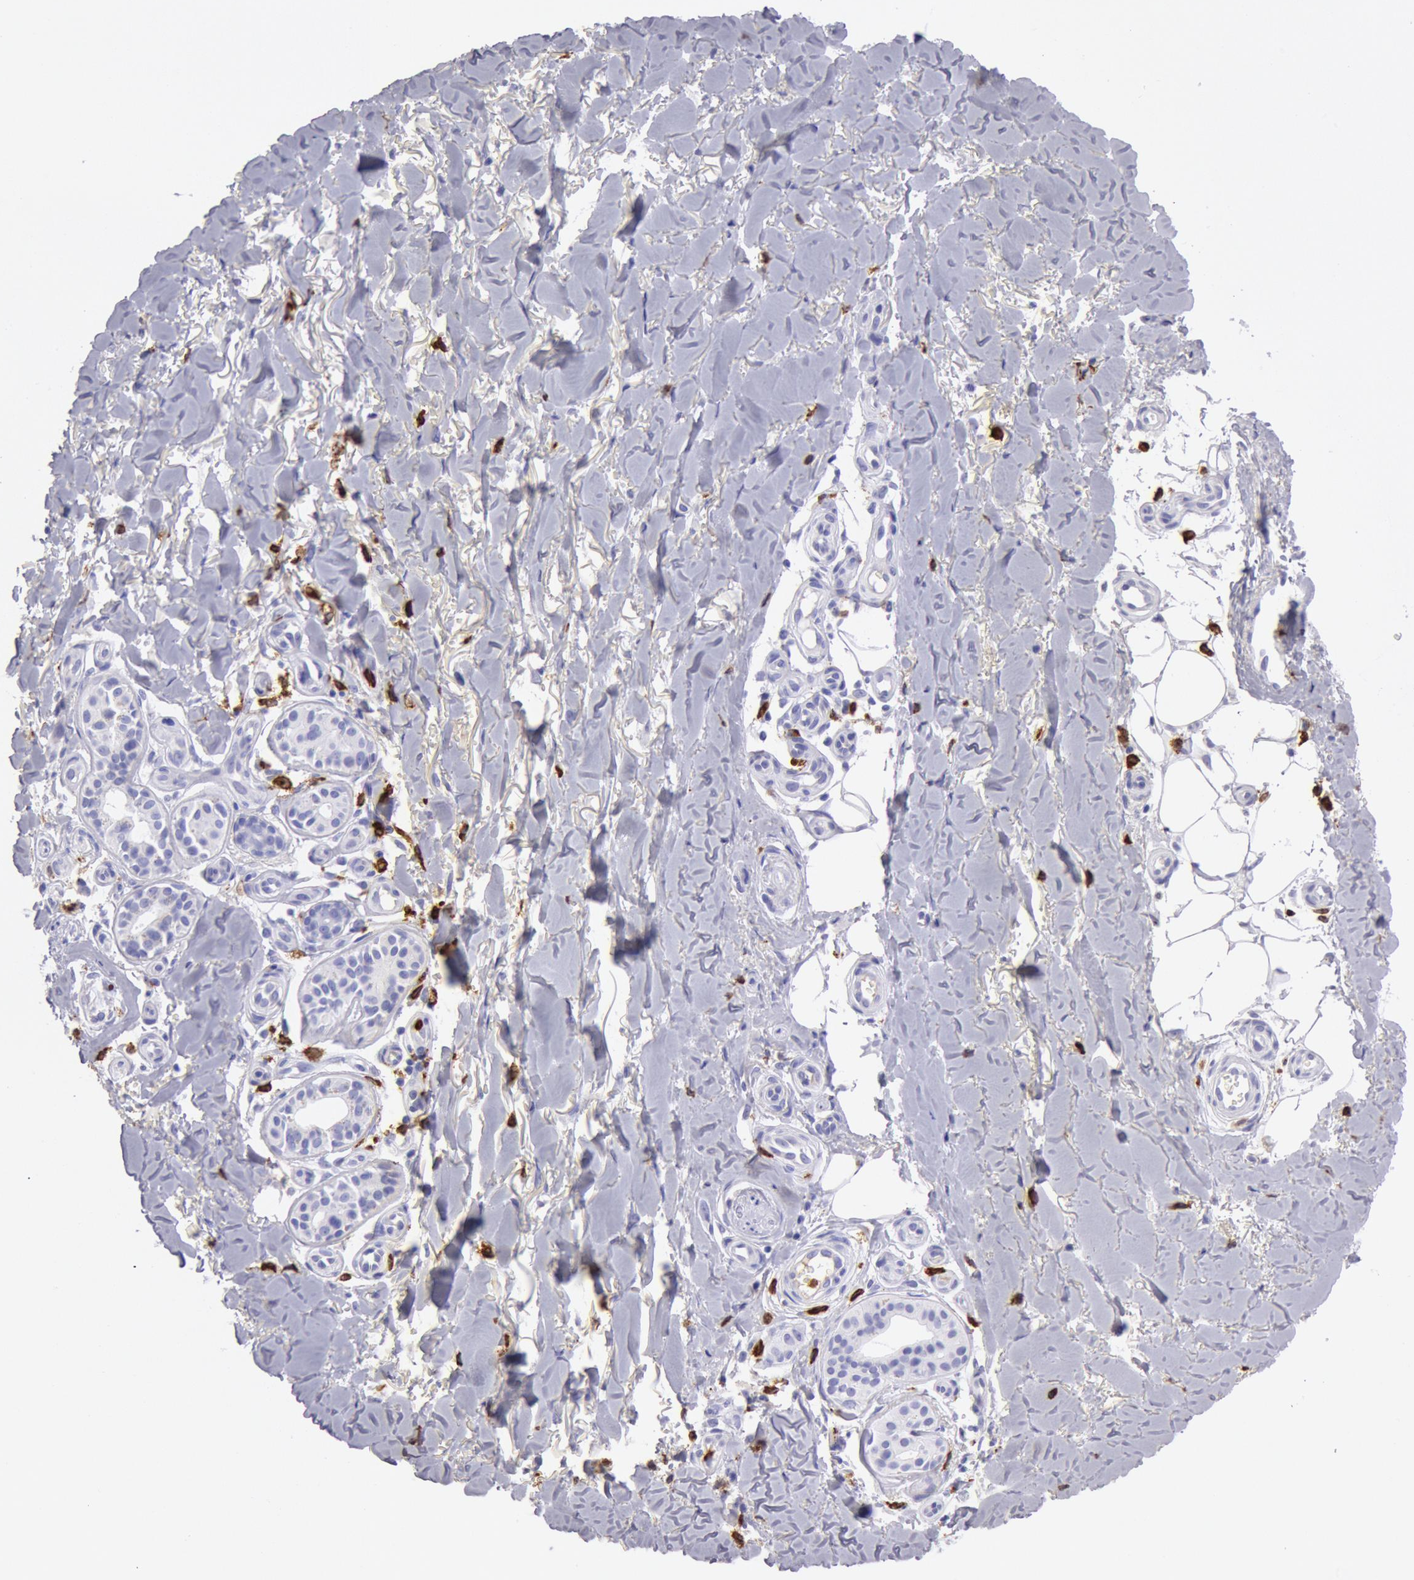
{"staining": {"intensity": "negative", "quantity": "none", "location": "none"}, "tissue": "skin cancer", "cell_type": "Tumor cells", "image_type": "cancer", "snomed": [{"axis": "morphology", "description": "Basal cell carcinoma"}, {"axis": "topography", "description": "Skin"}], "caption": "The histopathology image displays no significant staining in tumor cells of skin cancer (basal cell carcinoma).", "gene": "FCN1", "patient": {"sex": "male", "age": 81}}